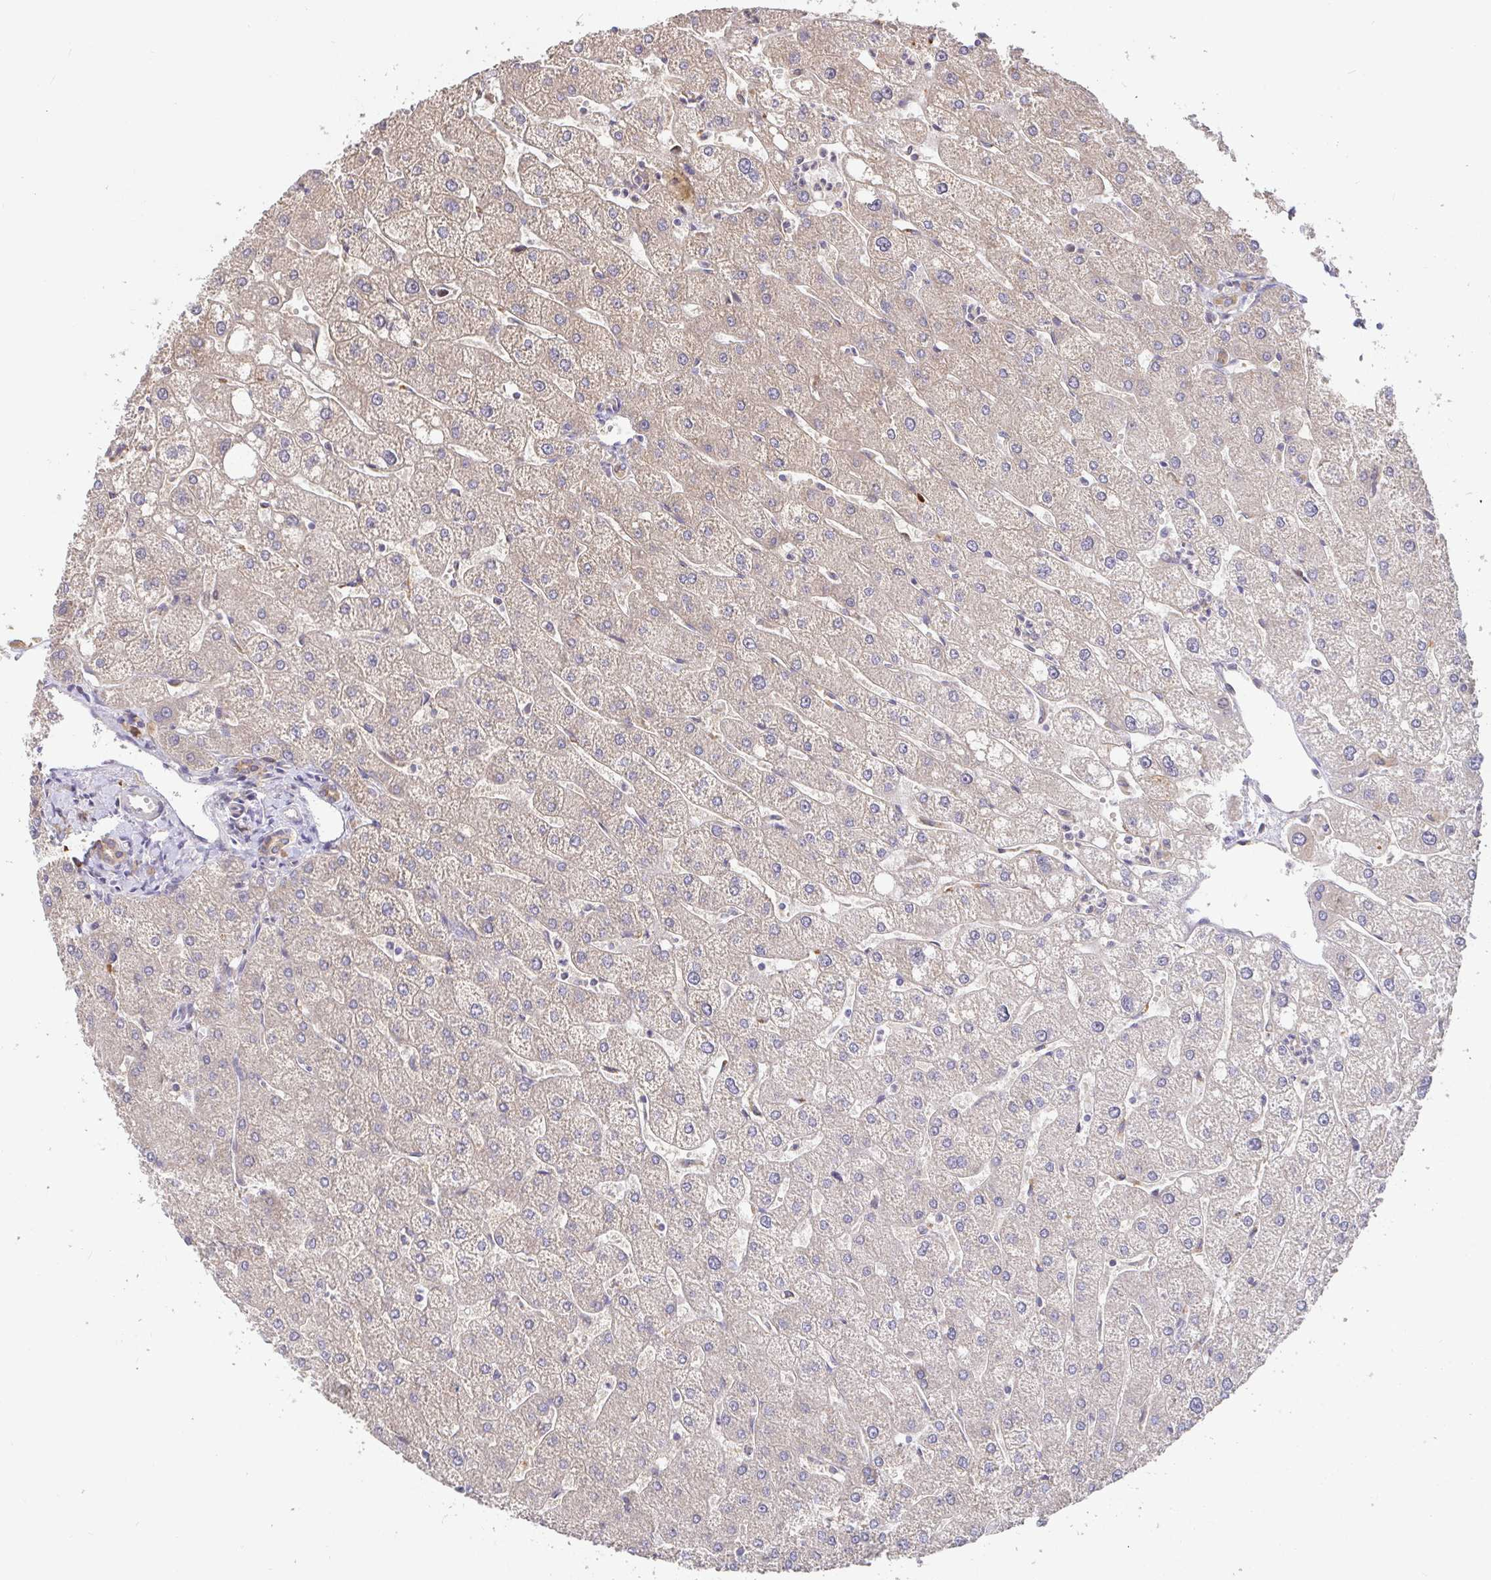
{"staining": {"intensity": "weak", "quantity": ">75%", "location": "cytoplasmic/membranous"}, "tissue": "liver", "cell_type": "Cholangiocytes", "image_type": "normal", "snomed": [{"axis": "morphology", "description": "Normal tissue, NOS"}, {"axis": "topography", "description": "Liver"}], "caption": "Liver stained with immunohistochemistry shows weak cytoplasmic/membranous positivity in approximately >75% of cholangiocytes. (brown staining indicates protein expression, while blue staining denotes nuclei).", "gene": "ELP1", "patient": {"sex": "male", "age": 67}}